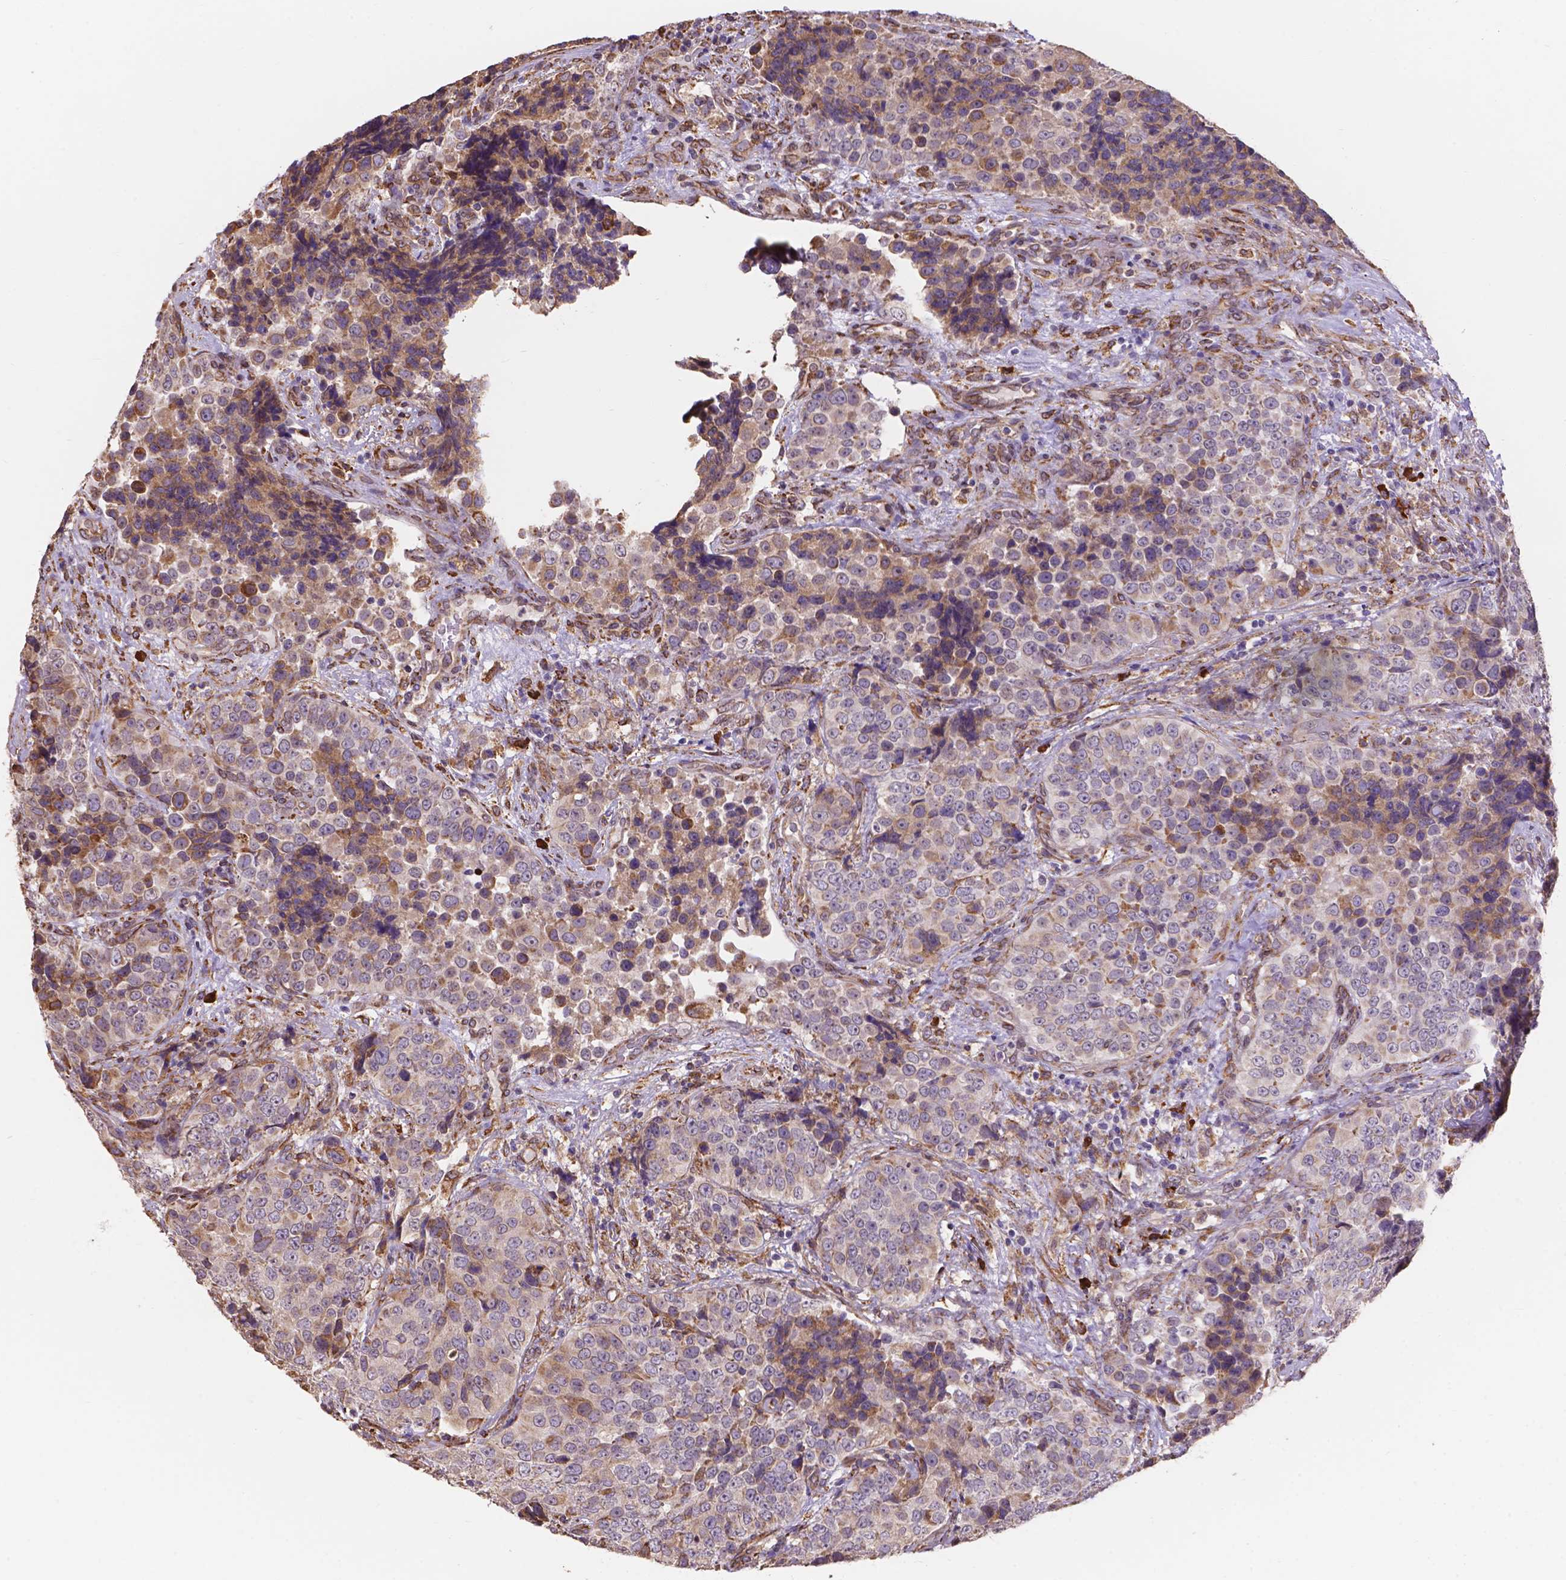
{"staining": {"intensity": "moderate", "quantity": "<25%", "location": "cytoplasmic/membranous"}, "tissue": "urothelial cancer", "cell_type": "Tumor cells", "image_type": "cancer", "snomed": [{"axis": "morphology", "description": "Urothelial carcinoma, NOS"}, {"axis": "topography", "description": "Urinary bladder"}], "caption": "Protein positivity by IHC demonstrates moderate cytoplasmic/membranous positivity in about <25% of tumor cells in urothelial cancer.", "gene": "IPO11", "patient": {"sex": "male", "age": 52}}